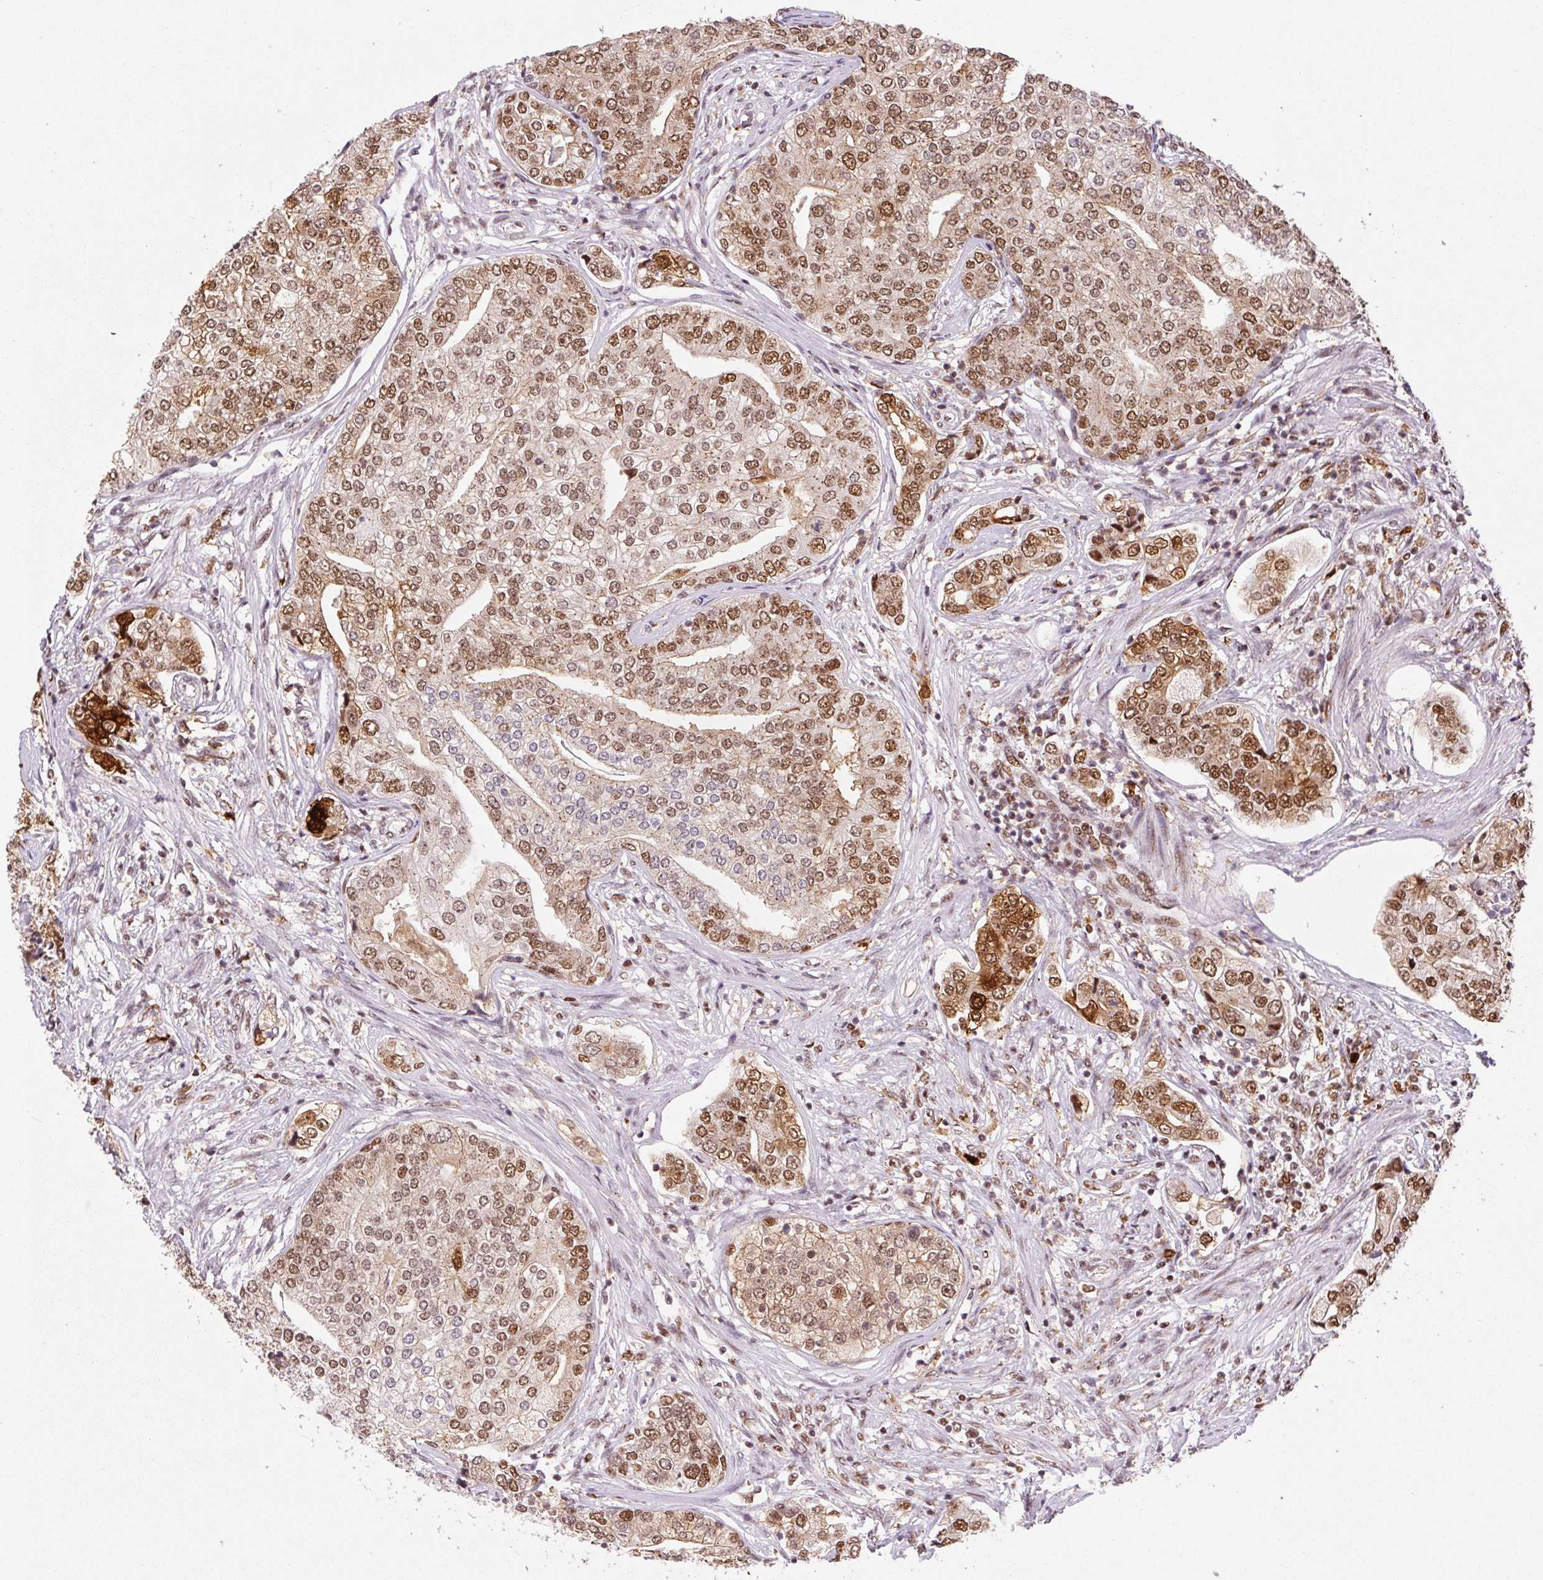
{"staining": {"intensity": "strong", "quantity": "25%-75%", "location": "nuclear"}, "tissue": "prostate cancer", "cell_type": "Tumor cells", "image_type": "cancer", "snomed": [{"axis": "morphology", "description": "Adenocarcinoma, High grade"}, {"axis": "topography", "description": "Prostate"}], "caption": "IHC (DAB (3,3'-diaminobenzidine)) staining of human prostate adenocarcinoma (high-grade) shows strong nuclear protein positivity in about 25%-75% of tumor cells.", "gene": "GPR139", "patient": {"sex": "male", "age": 60}}